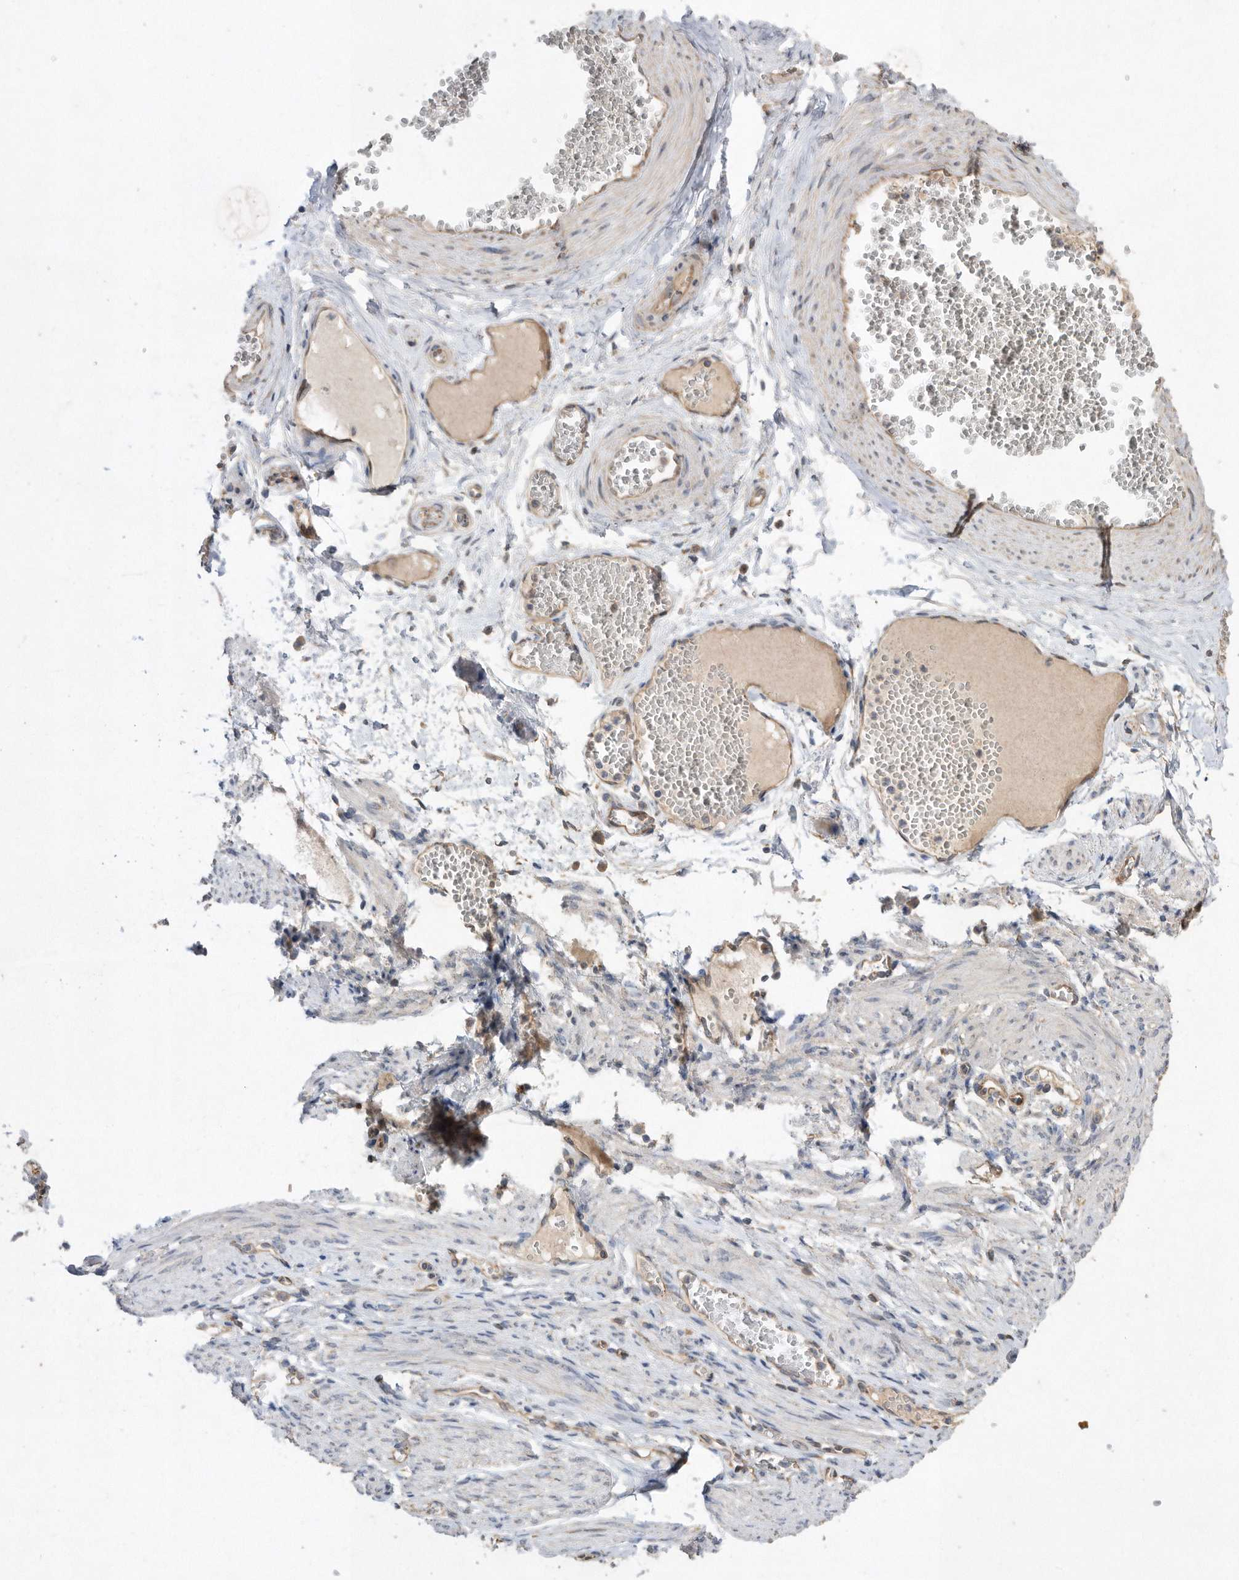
{"staining": {"intensity": "moderate", "quantity": ">75%", "location": "cytoplasmic/membranous"}, "tissue": "adipose tissue", "cell_type": "Adipocytes", "image_type": "normal", "snomed": [{"axis": "morphology", "description": "Normal tissue, NOS"}, {"axis": "topography", "description": "Smooth muscle"}, {"axis": "topography", "description": "Peripheral nerve tissue"}], "caption": "A photomicrograph showing moderate cytoplasmic/membranous staining in approximately >75% of adipocytes in benign adipose tissue, as visualized by brown immunohistochemical staining.", "gene": "PON2", "patient": {"sex": "female", "age": 39}}